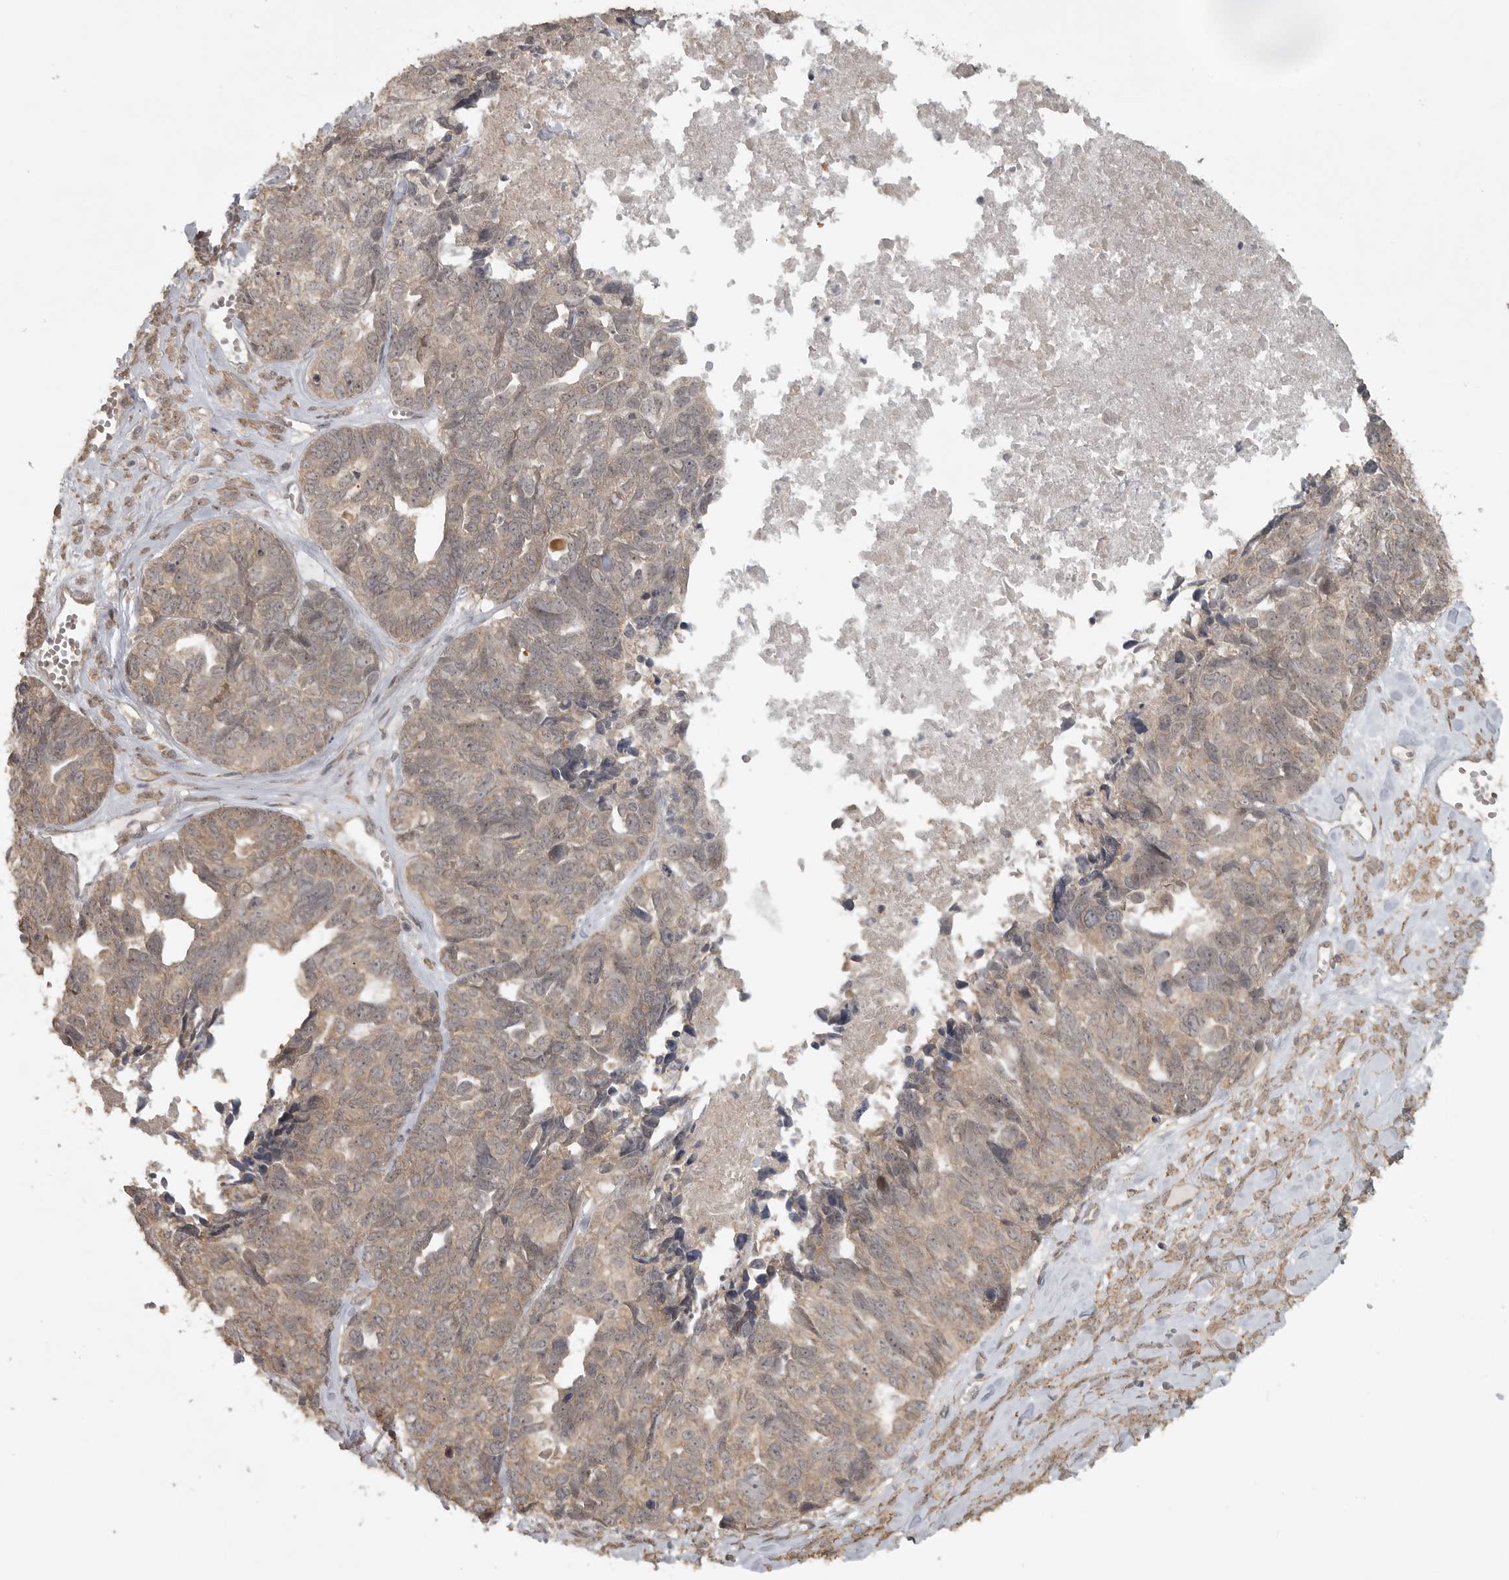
{"staining": {"intensity": "weak", "quantity": "25%-75%", "location": "cytoplasmic/membranous"}, "tissue": "ovarian cancer", "cell_type": "Tumor cells", "image_type": "cancer", "snomed": [{"axis": "morphology", "description": "Cystadenocarcinoma, serous, NOS"}, {"axis": "topography", "description": "Ovary"}], "caption": "A high-resolution photomicrograph shows immunohistochemistry (IHC) staining of ovarian cancer, which displays weak cytoplasmic/membranous positivity in approximately 25%-75% of tumor cells. (DAB = brown stain, brightfield microscopy at high magnification).", "gene": "LLGL1", "patient": {"sex": "female", "age": 79}}